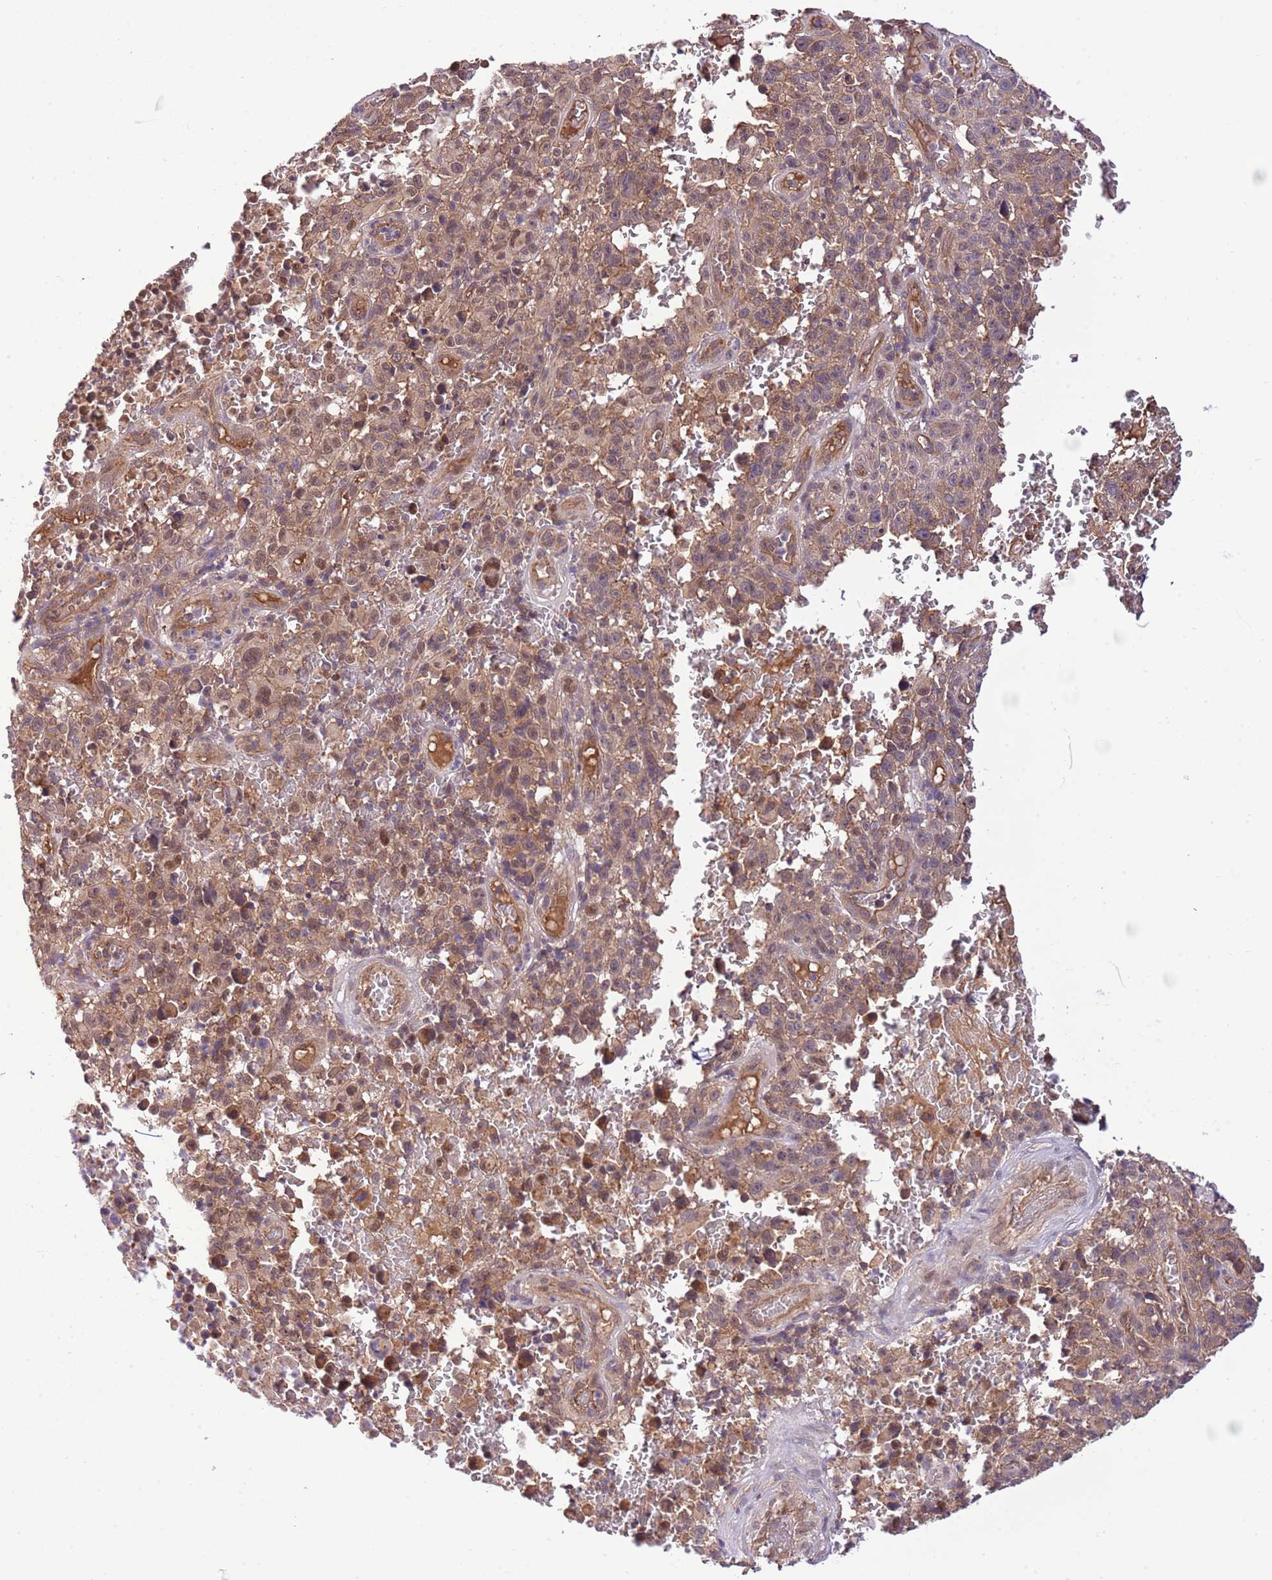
{"staining": {"intensity": "weak", "quantity": ">75%", "location": "cytoplasmic/membranous,nuclear"}, "tissue": "melanoma", "cell_type": "Tumor cells", "image_type": "cancer", "snomed": [{"axis": "morphology", "description": "Malignant melanoma, NOS"}, {"axis": "topography", "description": "Skin"}], "caption": "A brown stain shows weak cytoplasmic/membranous and nuclear staining of a protein in malignant melanoma tumor cells.", "gene": "DONSON", "patient": {"sex": "female", "age": 82}}